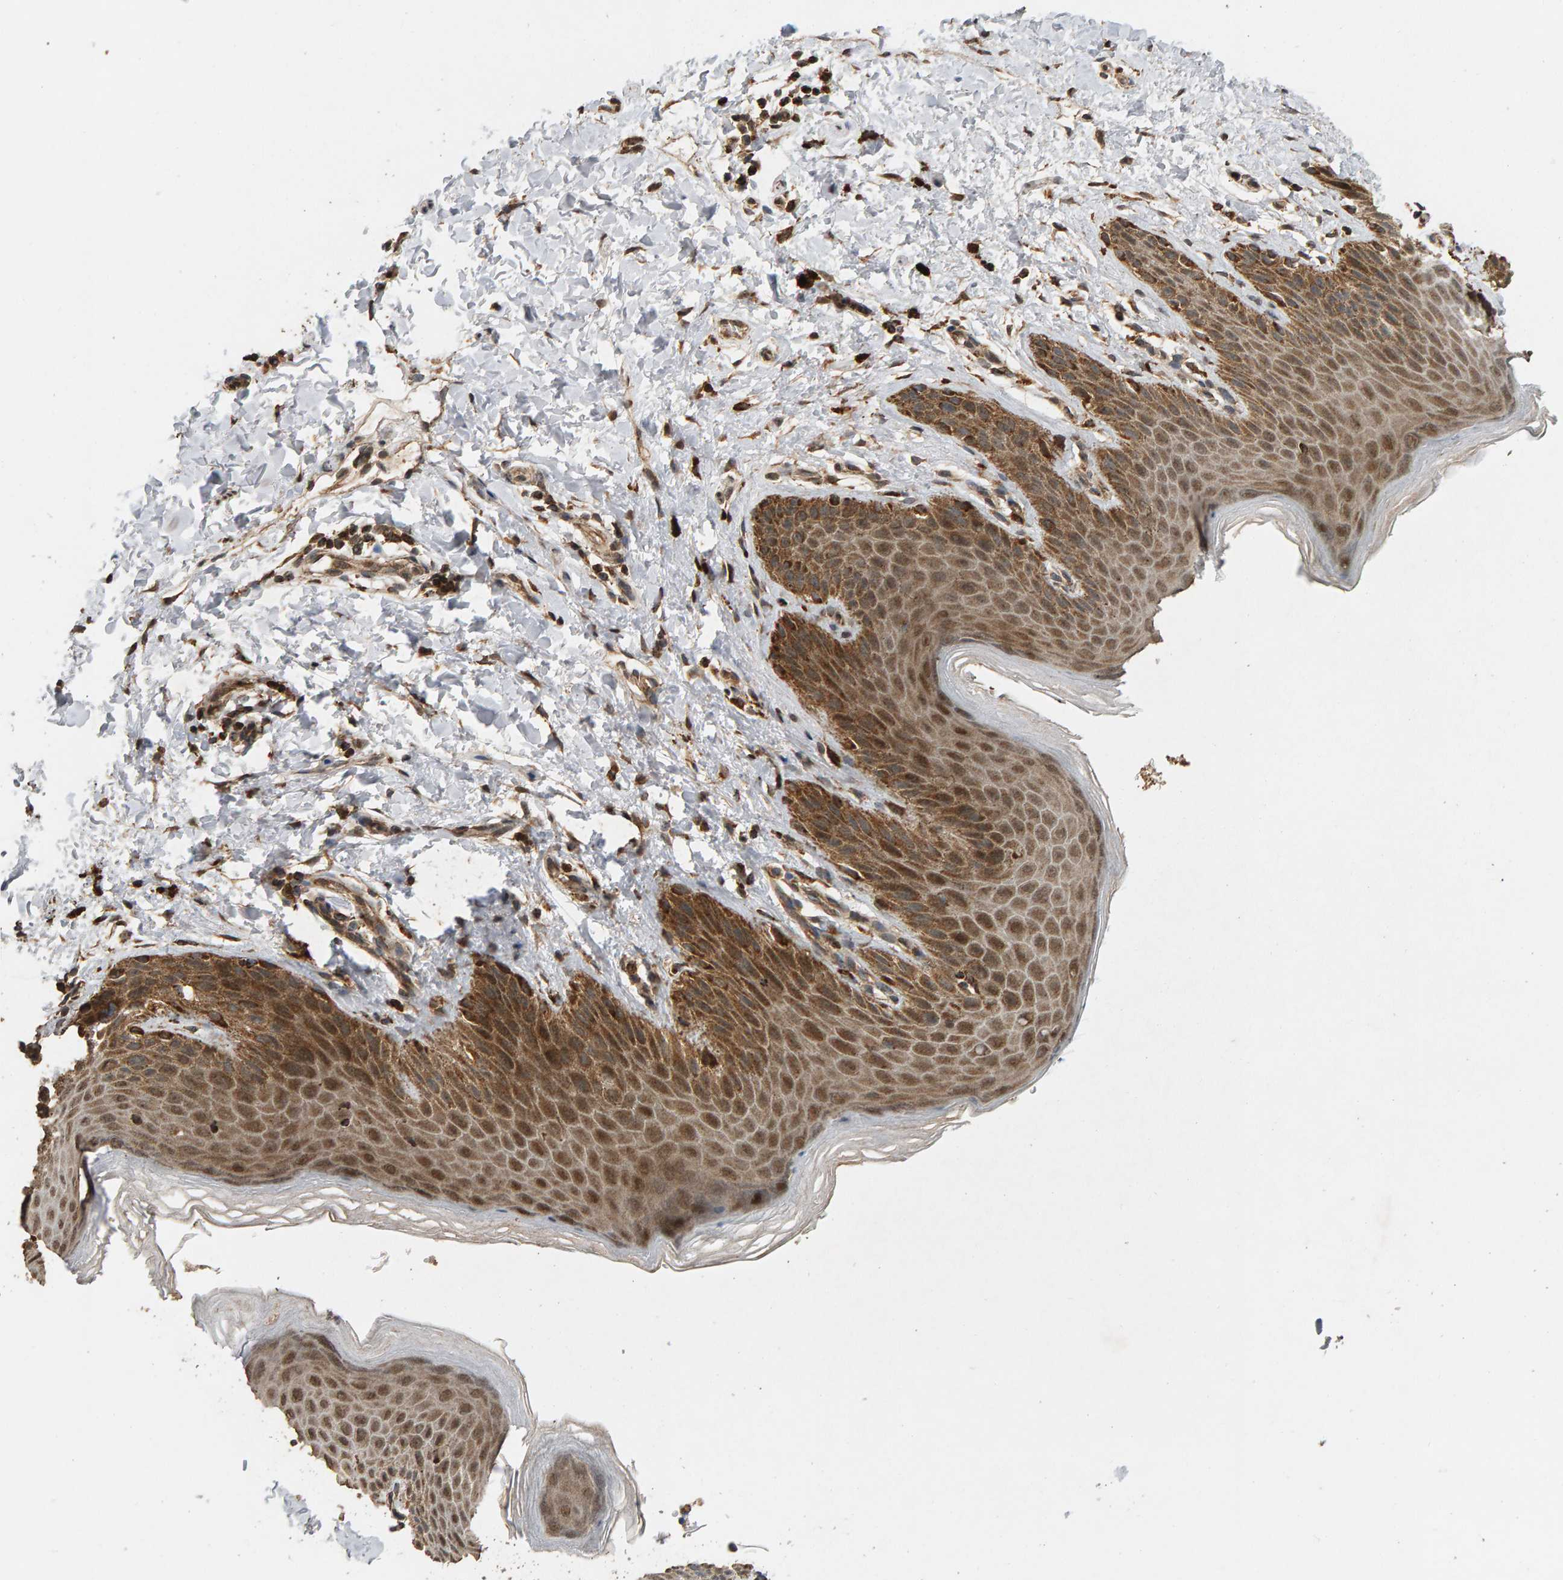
{"staining": {"intensity": "moderate", "quantity": ">75%", "location": "cytoplasmic/membranous,nuclear"}, "tissue": "skin", "cell_type": "Epidermal cells", "image_type": "normal", "snomed": [{"axis": "morphology", "description": "Normal tissue, NOS"}, {"axis": "topography", "description": "Anal"}, {"axis": "topography", "description": "Peripheral nerve tissue"}], "caption": "A micrograph of human skin stained for a protein displays moderate cytoplasmic/membranous,nuclear brown staining in epidermal cells. (DAB (3,3'-diaminobenzidine) IHC, brown staining for protein, blue staining for nuclei).", "gene": "GSTK1", "patient": {"sex": "male", "age": 44}}